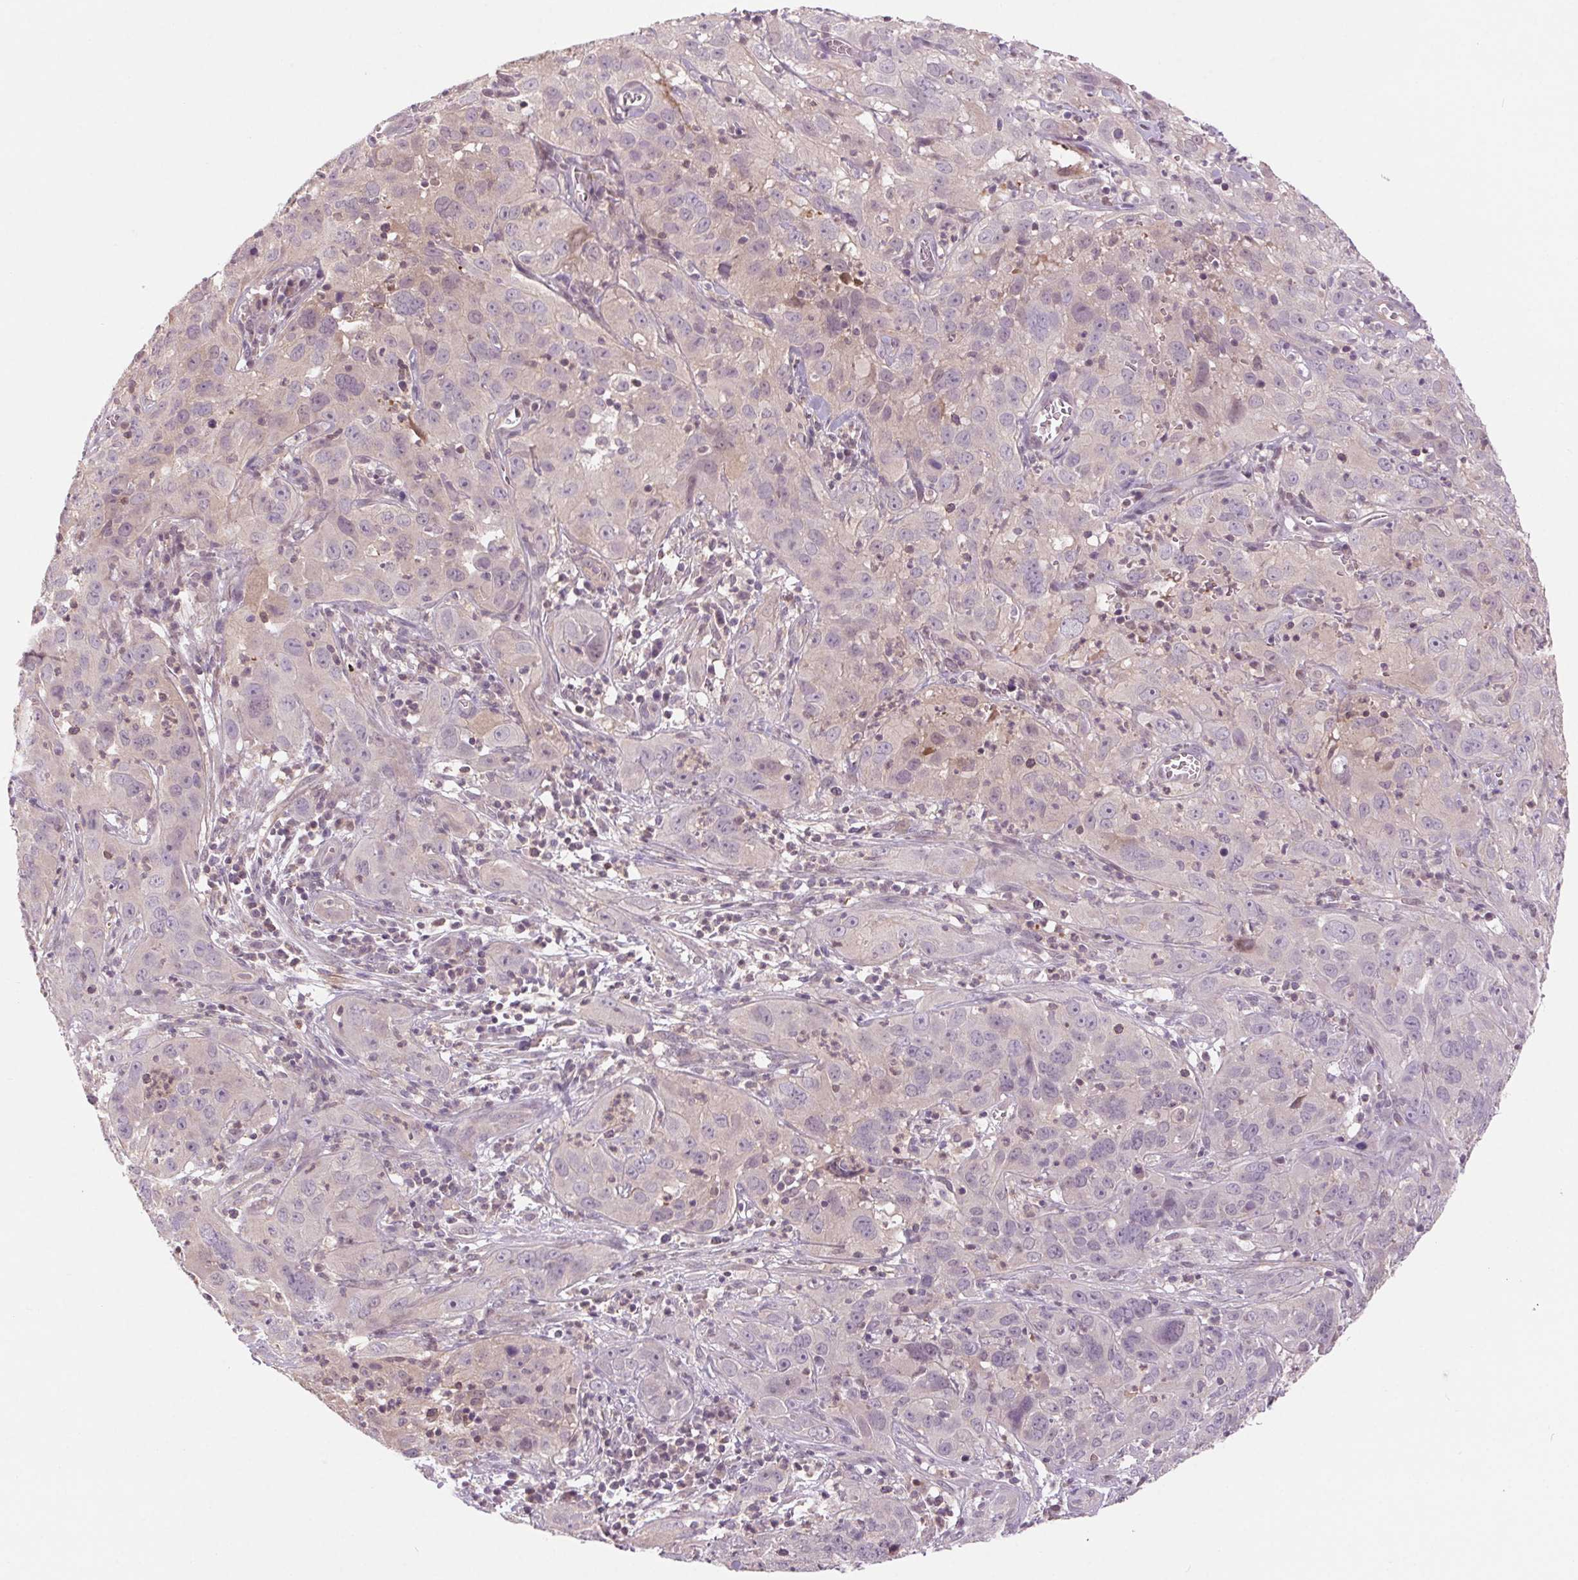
{"staining": {"intensity": "negative", "quantity": "none", "location": "none"}, "tissue": "cervical cancer", "cell_type": "Tumor cells", "image_type": "cancer", "snomed": [{"axis": "morphology", "description": "Squamous cell carcinoma, NOS"}, {"axis": "topography", "description": "Cervix"}], "caption": "IHC of cervical cancer exhibits no expression in tumor cells.", "gene": "HHLA2", "patient": {"sex": "female", "age": 32}}